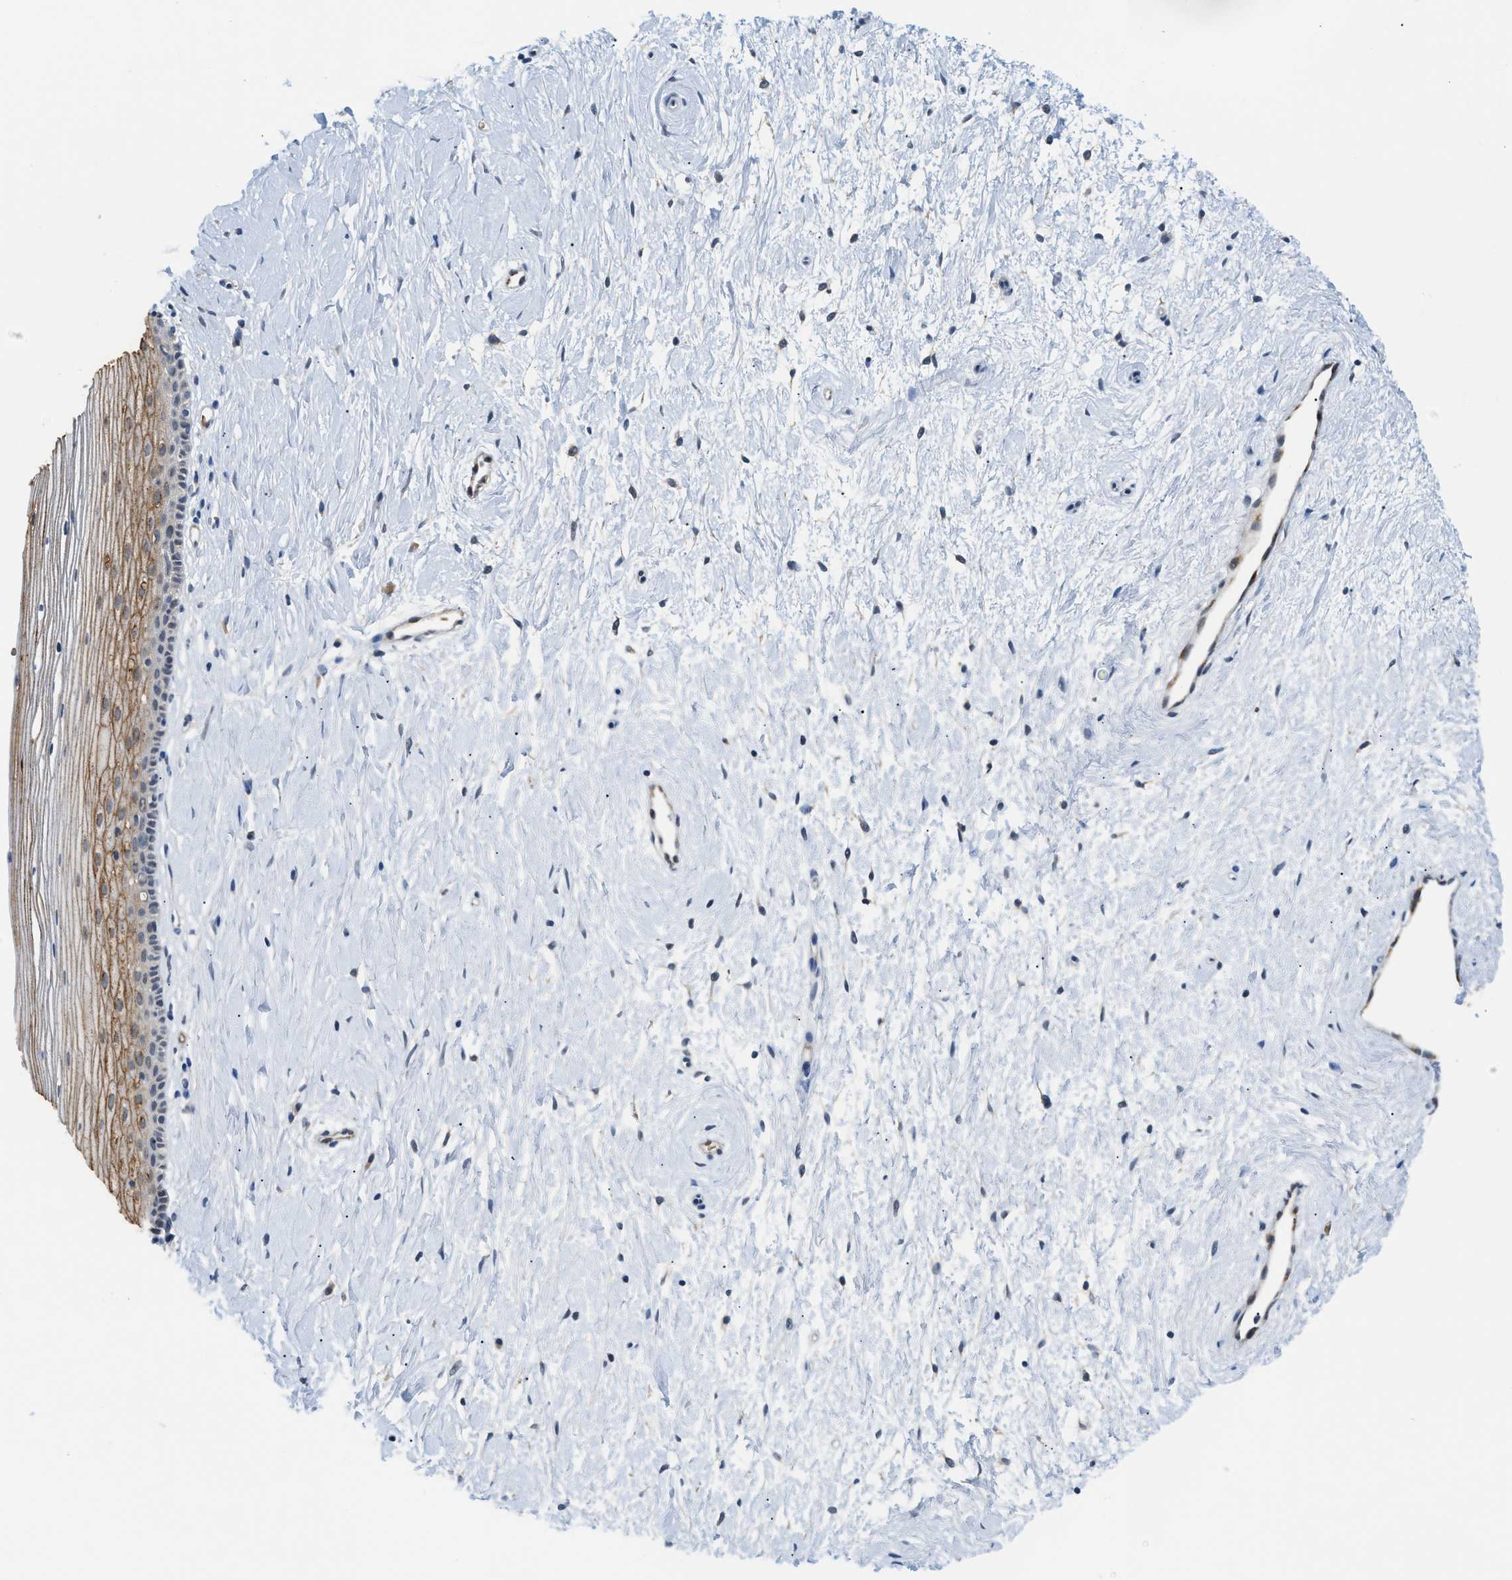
{"staining": {"intensity": "moderate", "quantity": ">75%", "location": "cytoplasmic/membranous"}, "tissue": "cervix", "cell_type": "Squamous epithelial cells", "image_type": "normal", "snomed": [{"axis": "morphology", "description": "Normal tissue, NOS"}, {"axis": "topography", "description": "Cervix"}], "caption": "High-power microscopy captured an IHC micrograph of benign cervix, revealing moderate cytoplasmic/membranous expression in approximately >75% of squamous epithelial cells.", "gene": "PSAT1", "patient": {"sex": "female", "age": 39}}